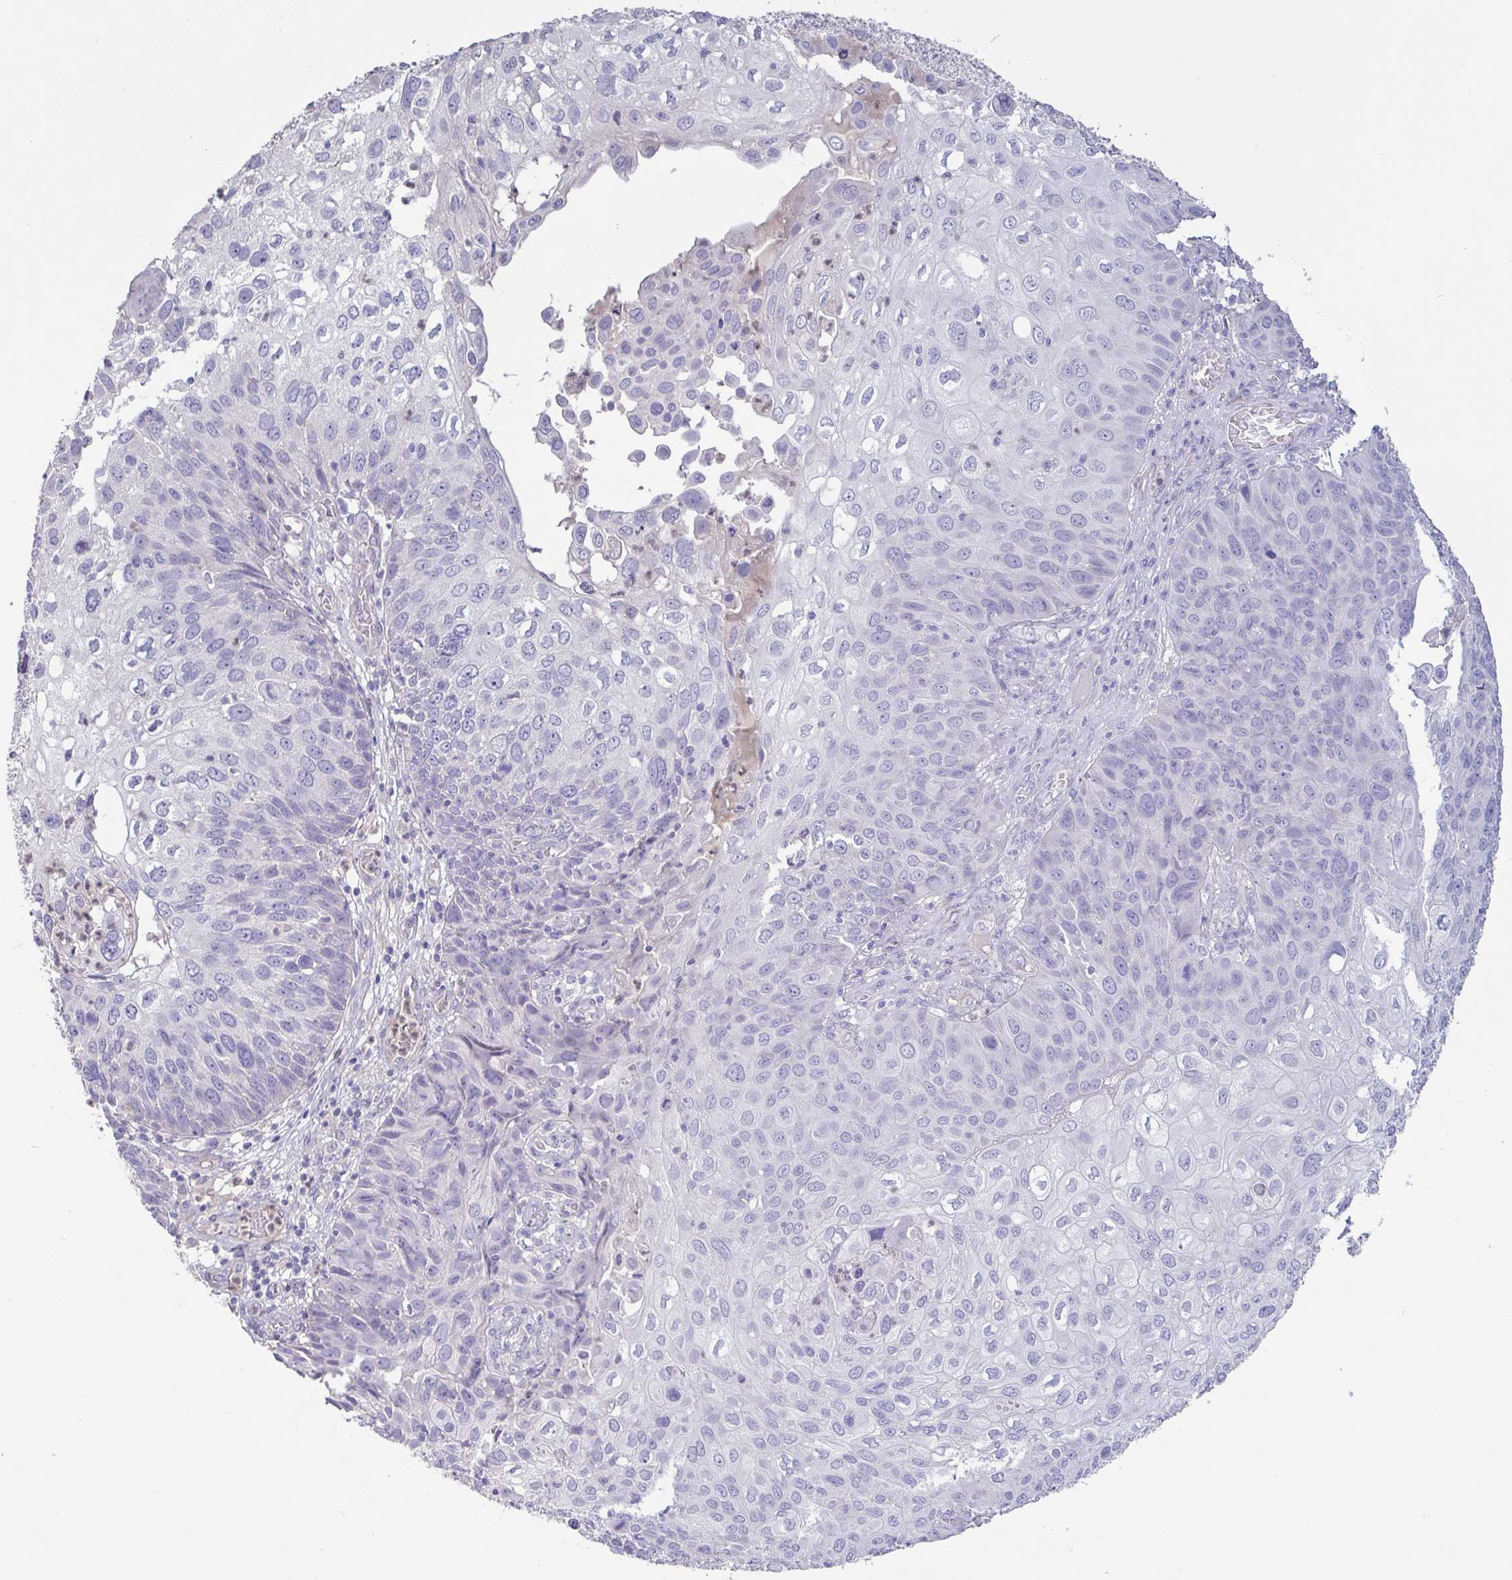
{"staining": {"intensity": "negative", "quantity": "none", "location": "none"}, "tissue": "skin cancer", "cell_type": "Tumor cells", "image_type": "cancer", "snomed": [{"axis": "morphology", "description": "Squamous cell carcinoma, NOS"}, {"axis": "topography", "description": "Skin"}], "caption": "This is an immunohistochemistry micrograph of human skin cancer. There is no positivity in tumor cells.", "gene": "PYGM", "patient": {"sex": "male", "age": 87}}